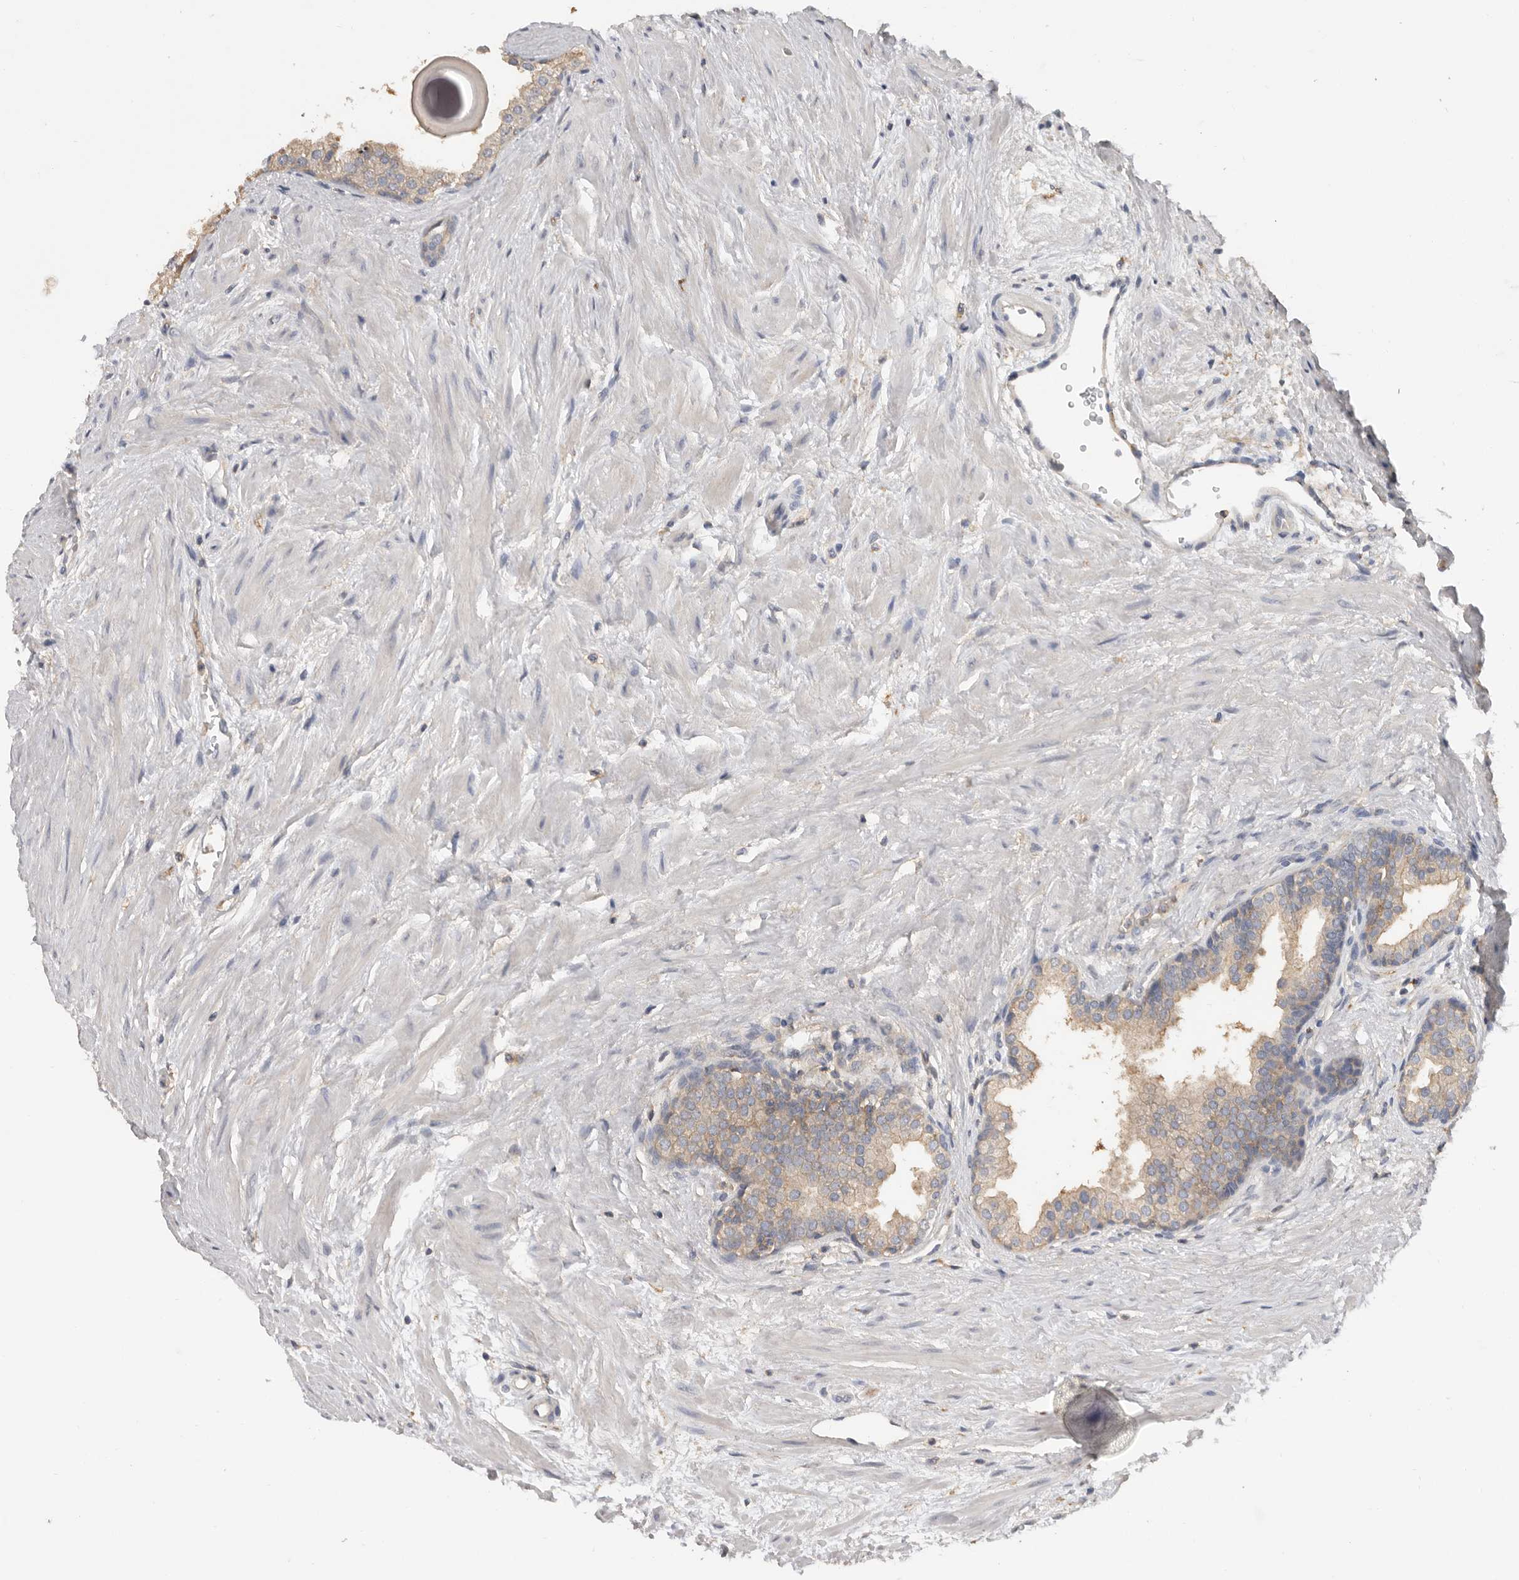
{"staining": {"intensity": "weak", "quantity": ">75%", "location": "cytoplasmic/membranous"}, "tissue": "prostate", "cell_type": "Glandular cells", "image_type": "normal", "snomed": [{"axis": "morphology", "description": "Normal tissue, NOS"}, {"axis": "topography", "description": "Prostate"}], "caption": "The micrograph shows a brown stain indicating the presence of a protein in the cytoplasmic/membranous of glandular cells in prostate. (DAB IHC, brown staining for protein, blue staining for nuclei).", "gene": "WDTC1", "patient": {"sex": "male", "age": 48}}